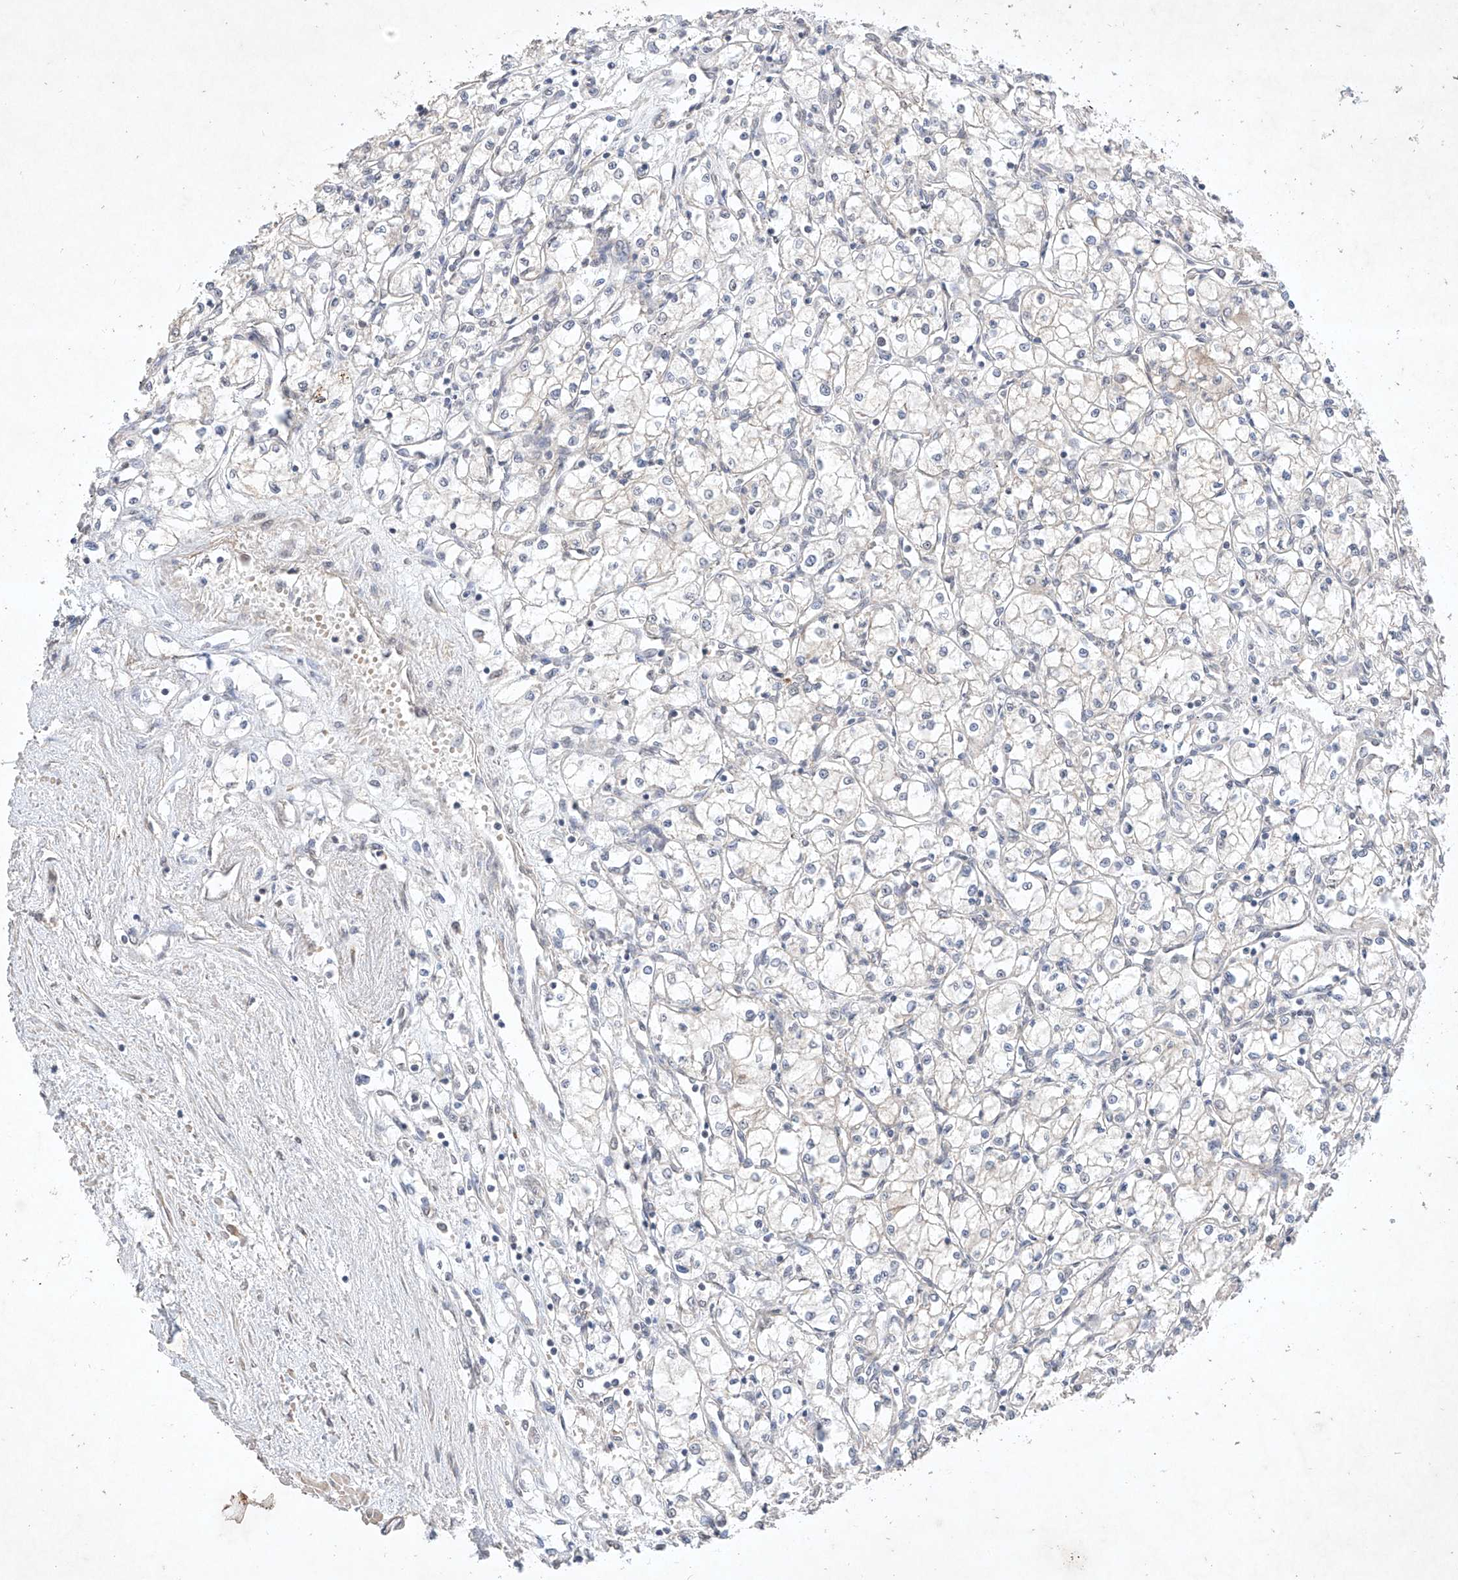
{"staining": {"intensity": "negative", "quantity": "none", "location": "none"}, "tissue": "renal cancer", "cell_type": "Tumor cells", "image_type": "cancer", "snomed": [{"axis": "morphology", "description": "Adenocarcinoma, NOS"}, {"axis": "topography", "description": "Kidney"}], "caption": "Immunohistochemical staining of human renal adenocarcinoma demonstrates no significant positivity in tumor cells.", "gene": "ZNF124", "patient": {"sex": "male", "age": 59}}